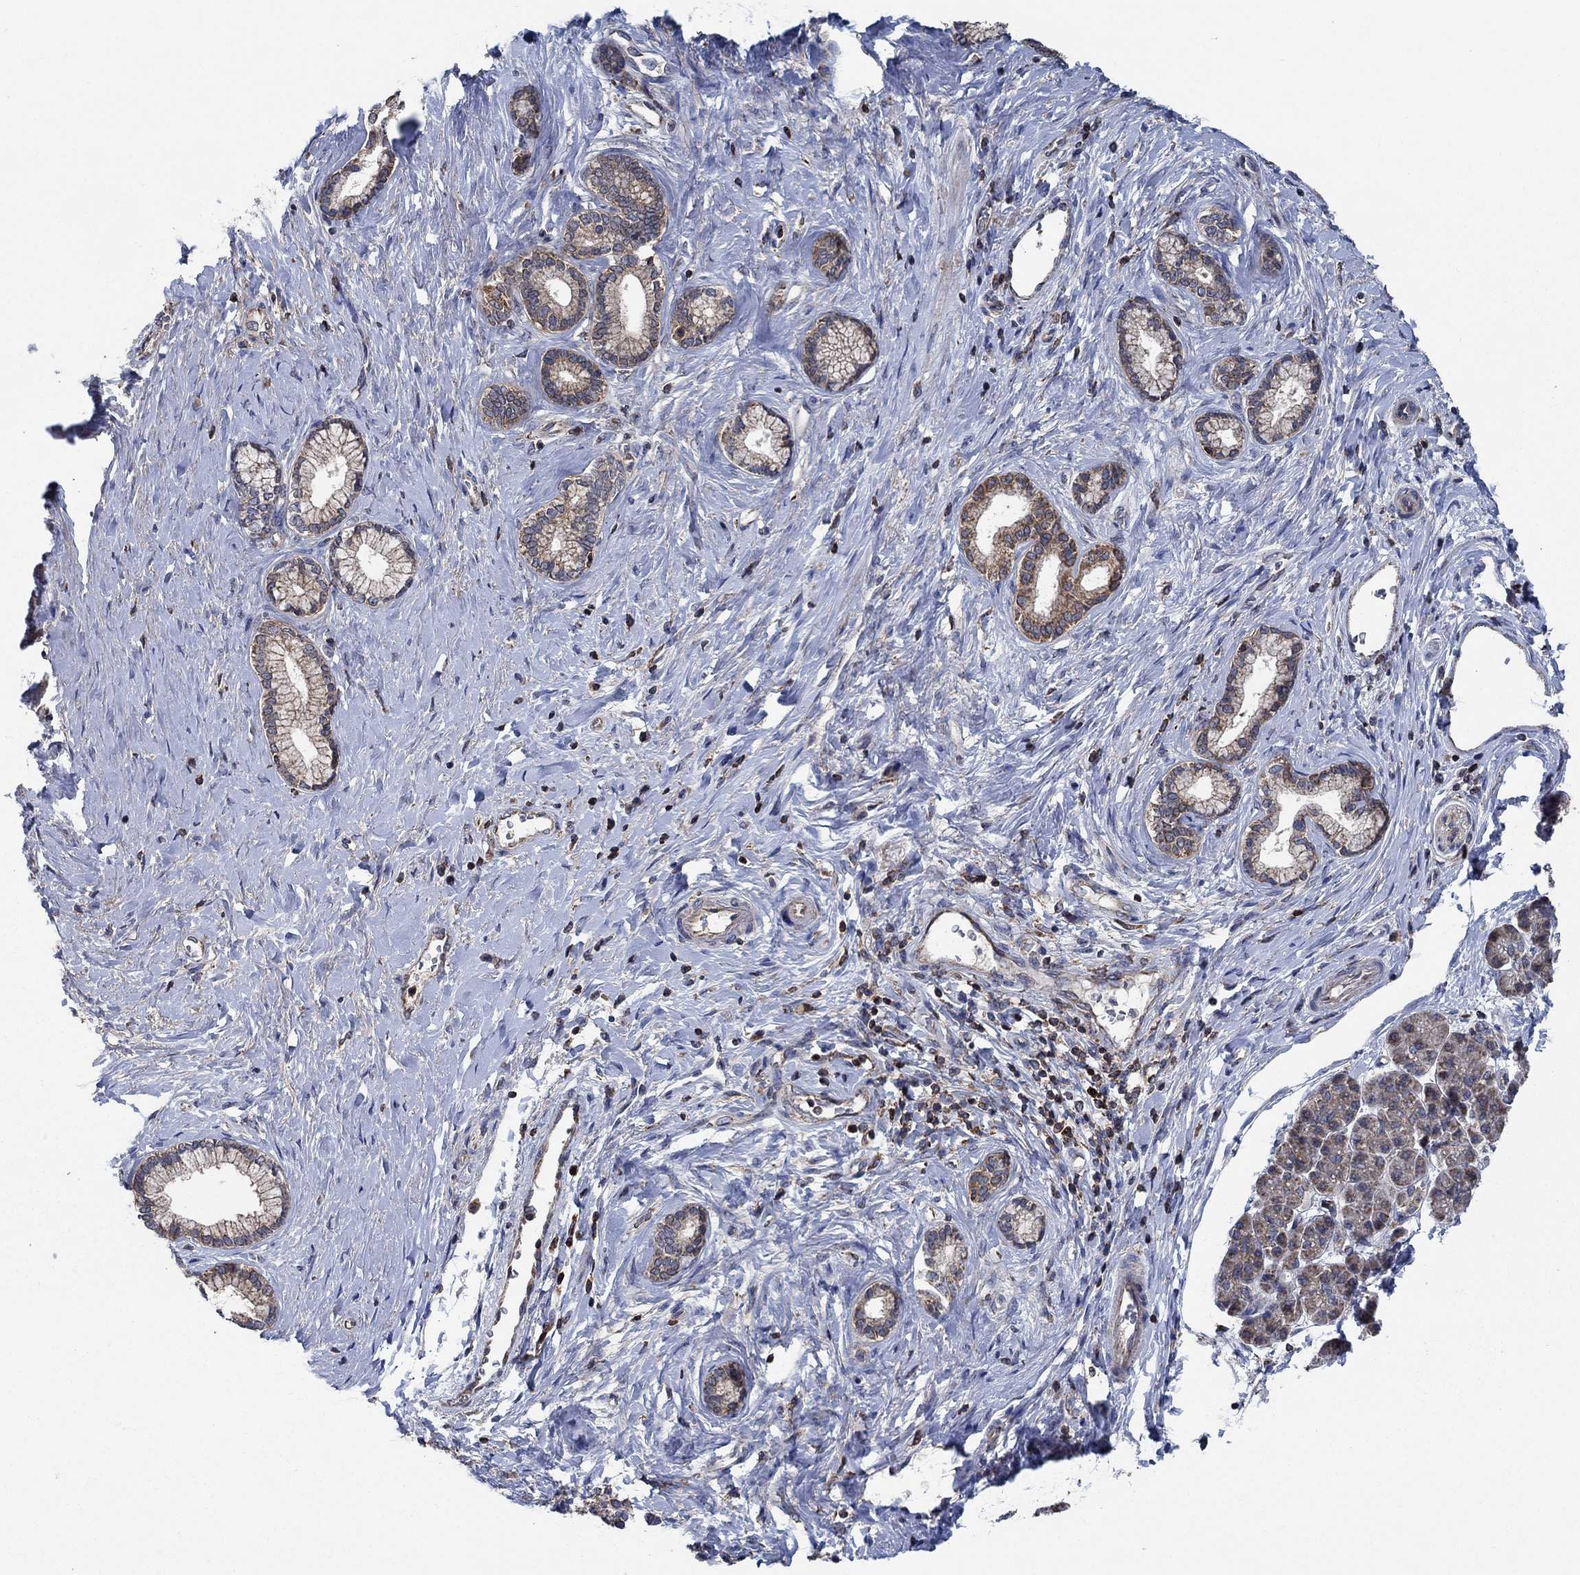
{"staining": {"intensity": "weak", "quantity": ">75%", "location": "cytoplasmic/membranous"}, "tissue": "pancreatic cancer", "cell_type": "Tumor cells", "image_type": "cancer", "snomed": [{"axis": "morphology", "description": "Adenocarcinoma, NOS"}, {"axis": "topography", "description": "Pancreas"}], "caption": "Tumor cells display weak cytoplasmic/membranous positivity in about >75% of cells in pancreatic adenocarcinoma.", "gene": "STXBP6", "patient": {"sex": "female", "age": 73}}